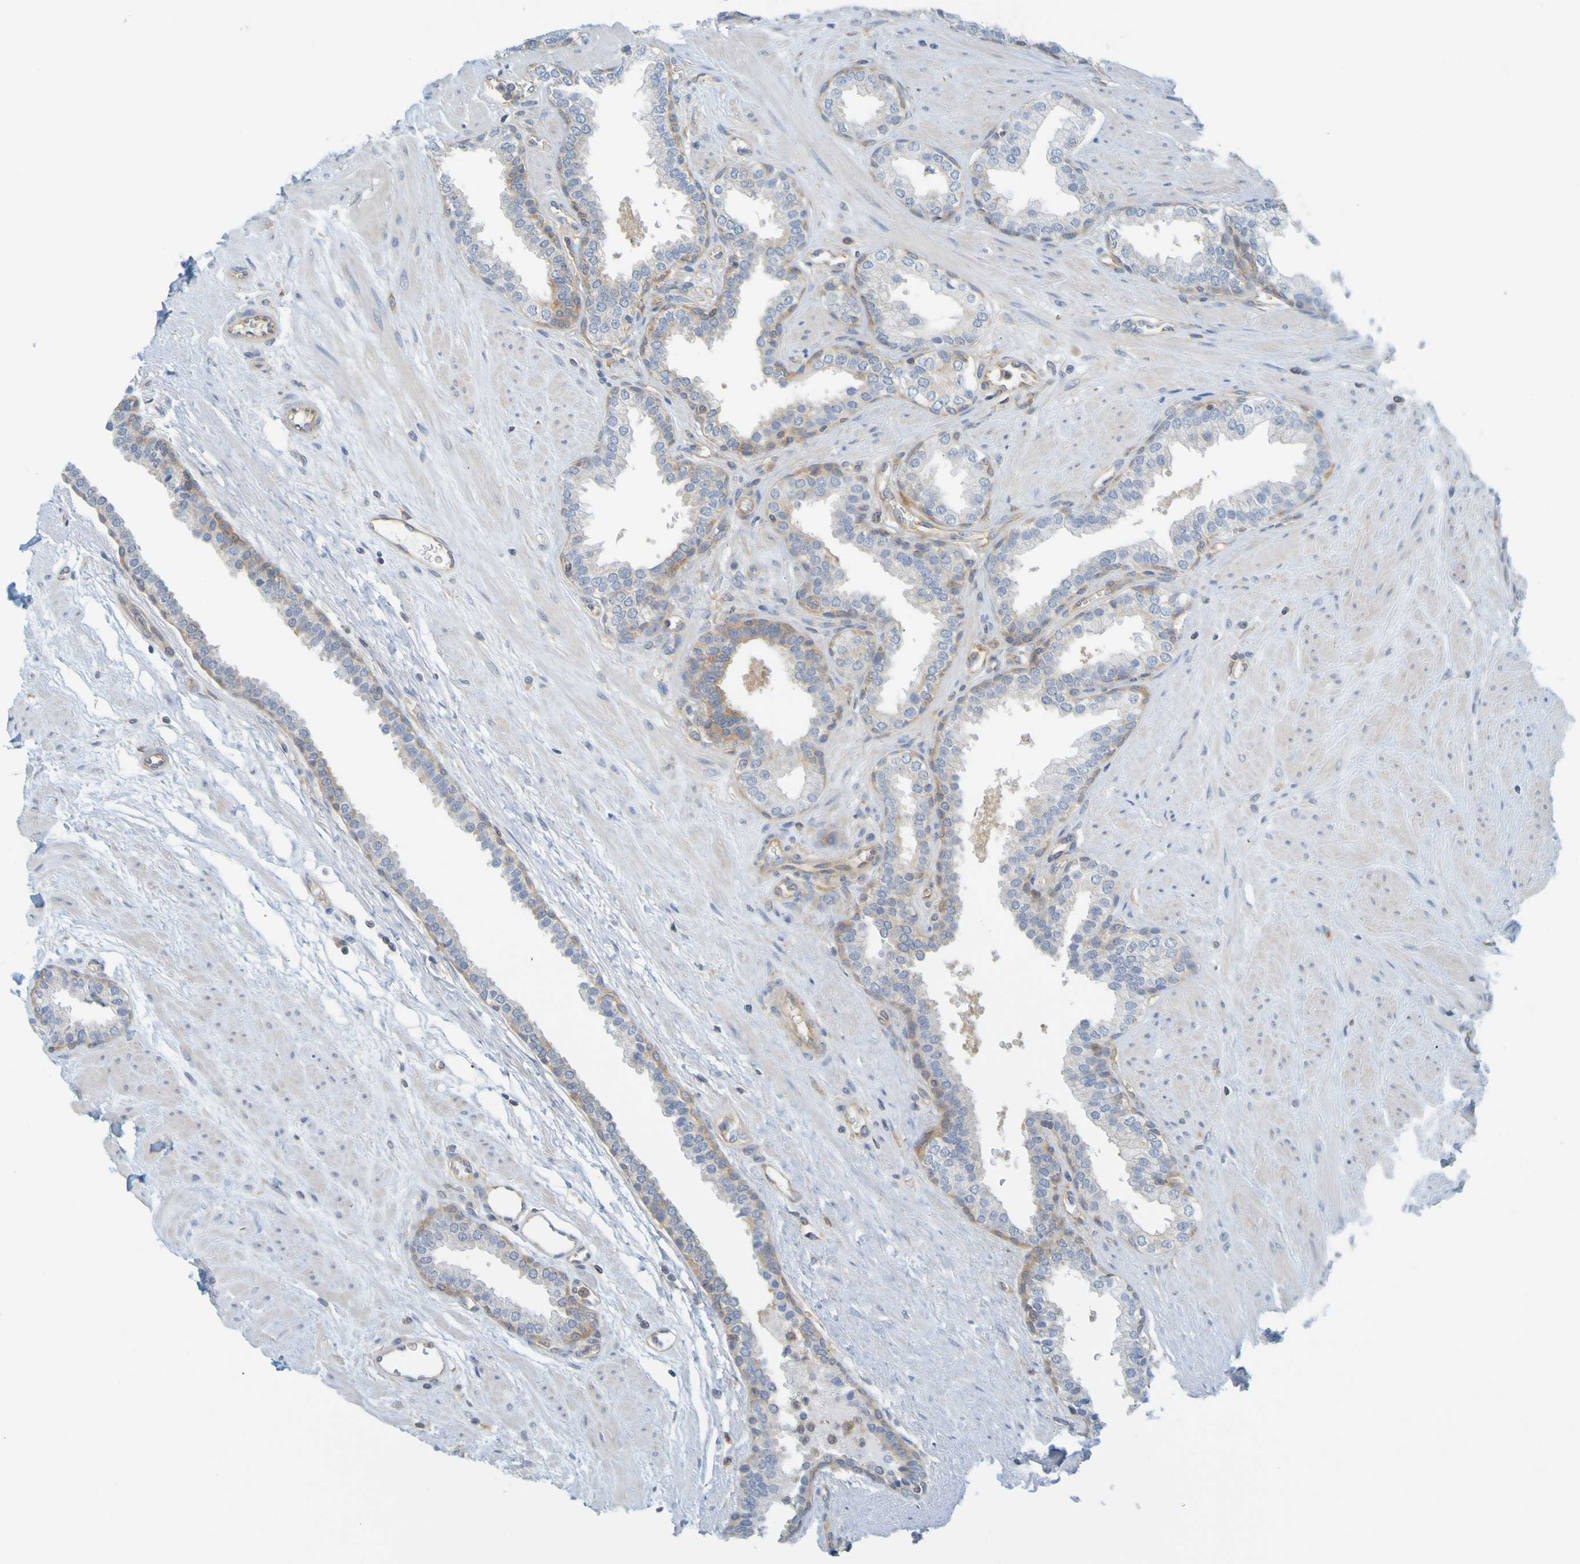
{"staining": {"intensity": "moderate", "quantity": "<25%", "location": "cytoplasmic/membranous"}, "tissue": "prostate", "cell_type": "Glandular cells", "image_type": "normal", "snomed": [{"axis": "morphology", "description": "Normal tissue, NOS"}, {"axis": "topography", "description": "Prostate"}], "caption": "Prostate stained with DAB (3,3'-diaminobenzidine) IHC exhibits low levels of moderate cytoplasmic/membranous positivity in approximately <25% of glandular cells.", "gene": "APPL1", "patient": {"sex": "male", "age": 51}}